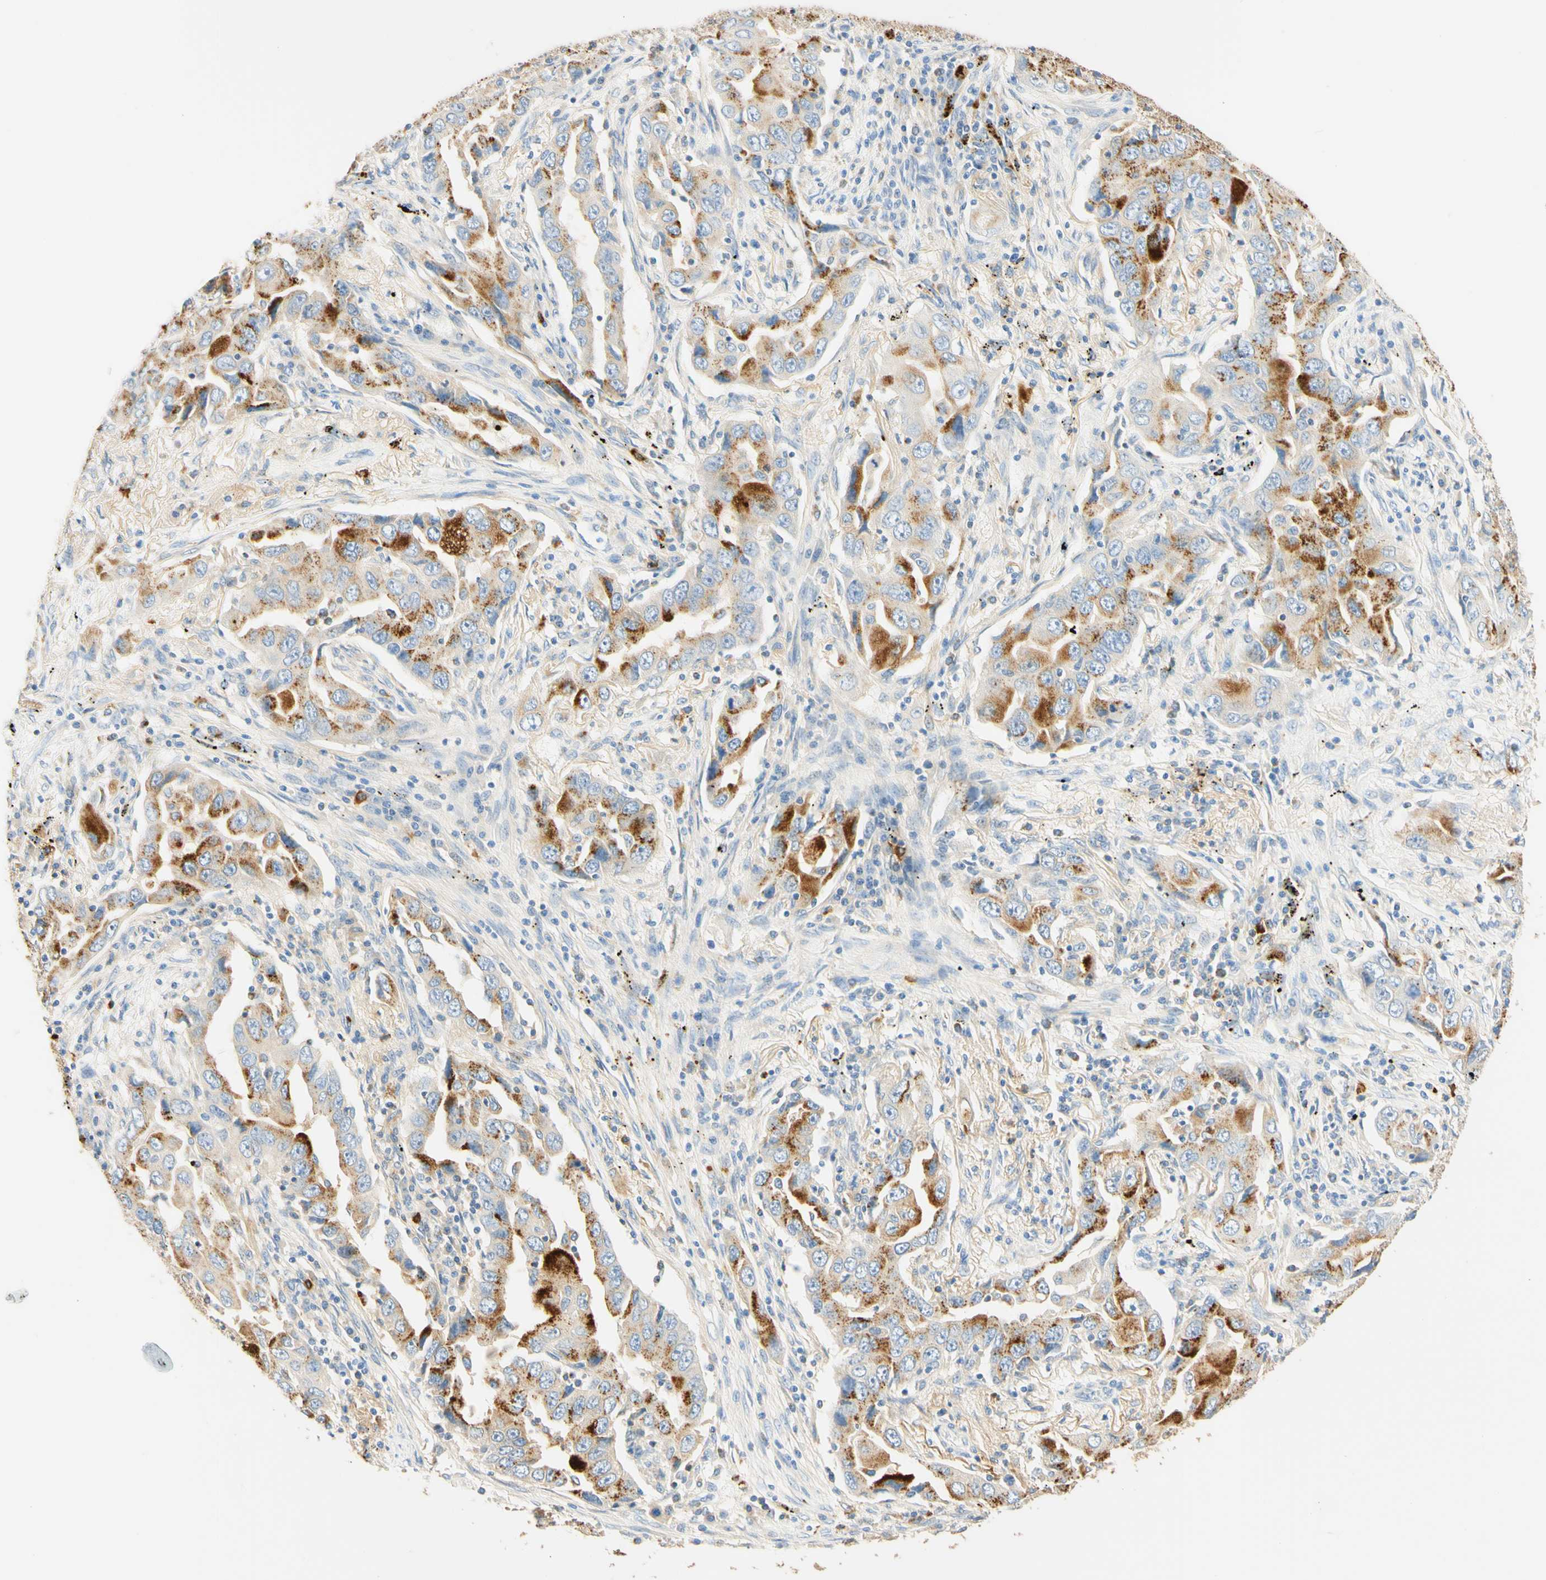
{"staining": {"intensity": "moderate", "quantity": "25%-75%", "location": "cytoplasmic/membranous"}, "tissue": "lung cancer", "cell_type": "Tumor cells", "image_type": "cancer", "snomed": [{"axis": "morphology", "description": "Adenocarcinoma, NOS"}, {"axis": "topography", "description": "Lung"}], "caption": "Lung cancer stained with immunohistochemistry (IHC) shows moderate cytoplasmic/membranous positivity in approximately 25%-75% of tumor cells. (DAB (3,3'-diaminobenzidine) IHC, brown staining for protein, blue staining for nuclei).", "gene": "CD63", "patient": {"sex": "female", "age": 65}}